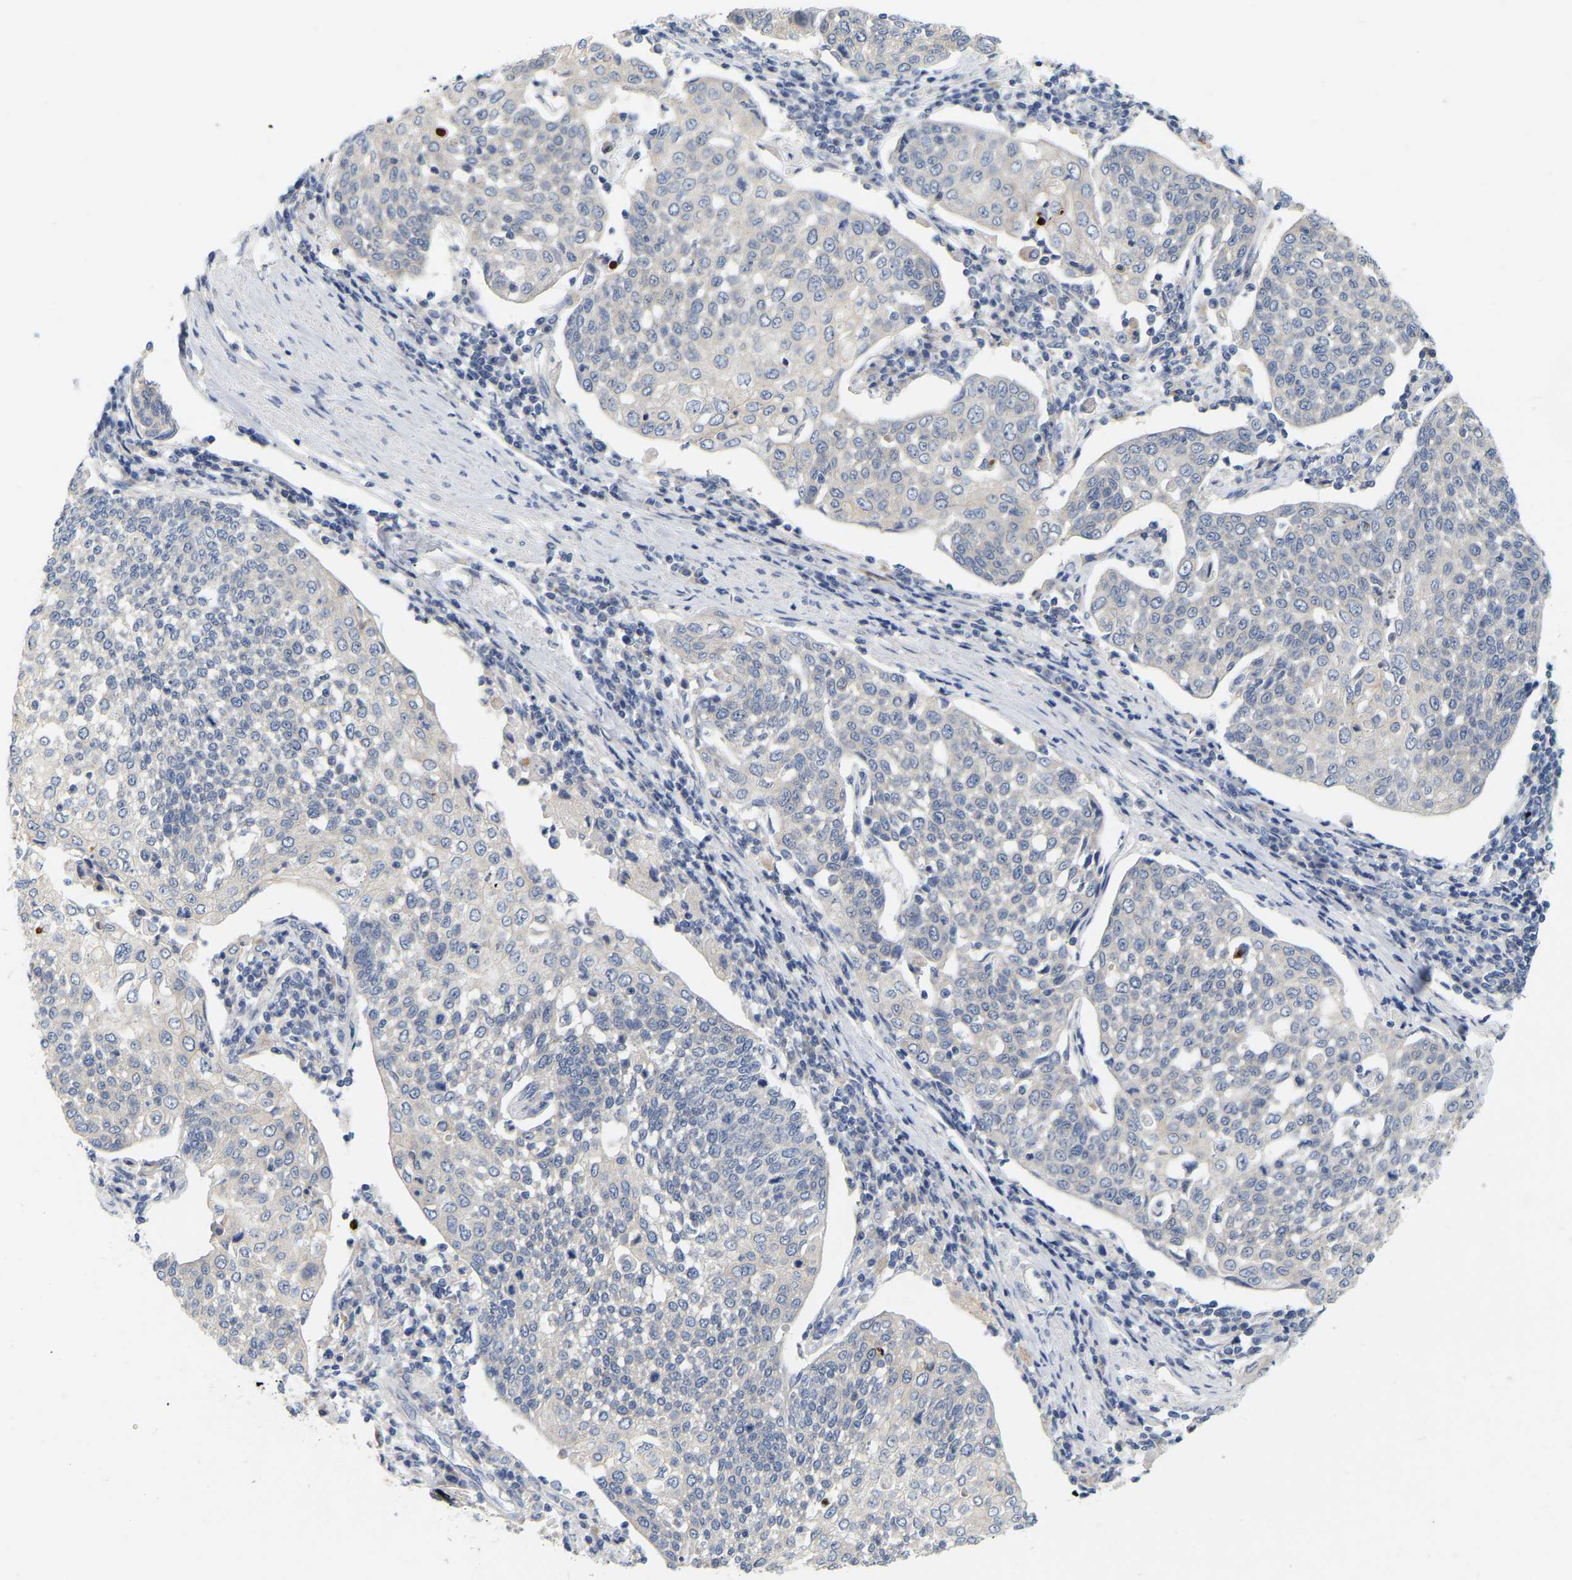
{"staining": {"intensity": "negative", "quantity": "none", "location": "none"}, "tissue": "cervical cancer", "cell_type": "Tumor cells", "image_type": "cancer", "snomed": [{"axis": "morphology", "description": "Squamous cell carcinoma, NOS"}, {"axis": "topography", "description": "Cervix"}], "caption": "Immunohistochemical staining of cervical cancer (squamous cell carcinoma) exhibits no significant staining in tumor cells.", "gene": "WIPI2", "patient": {"sex": "female", "age": 34}}